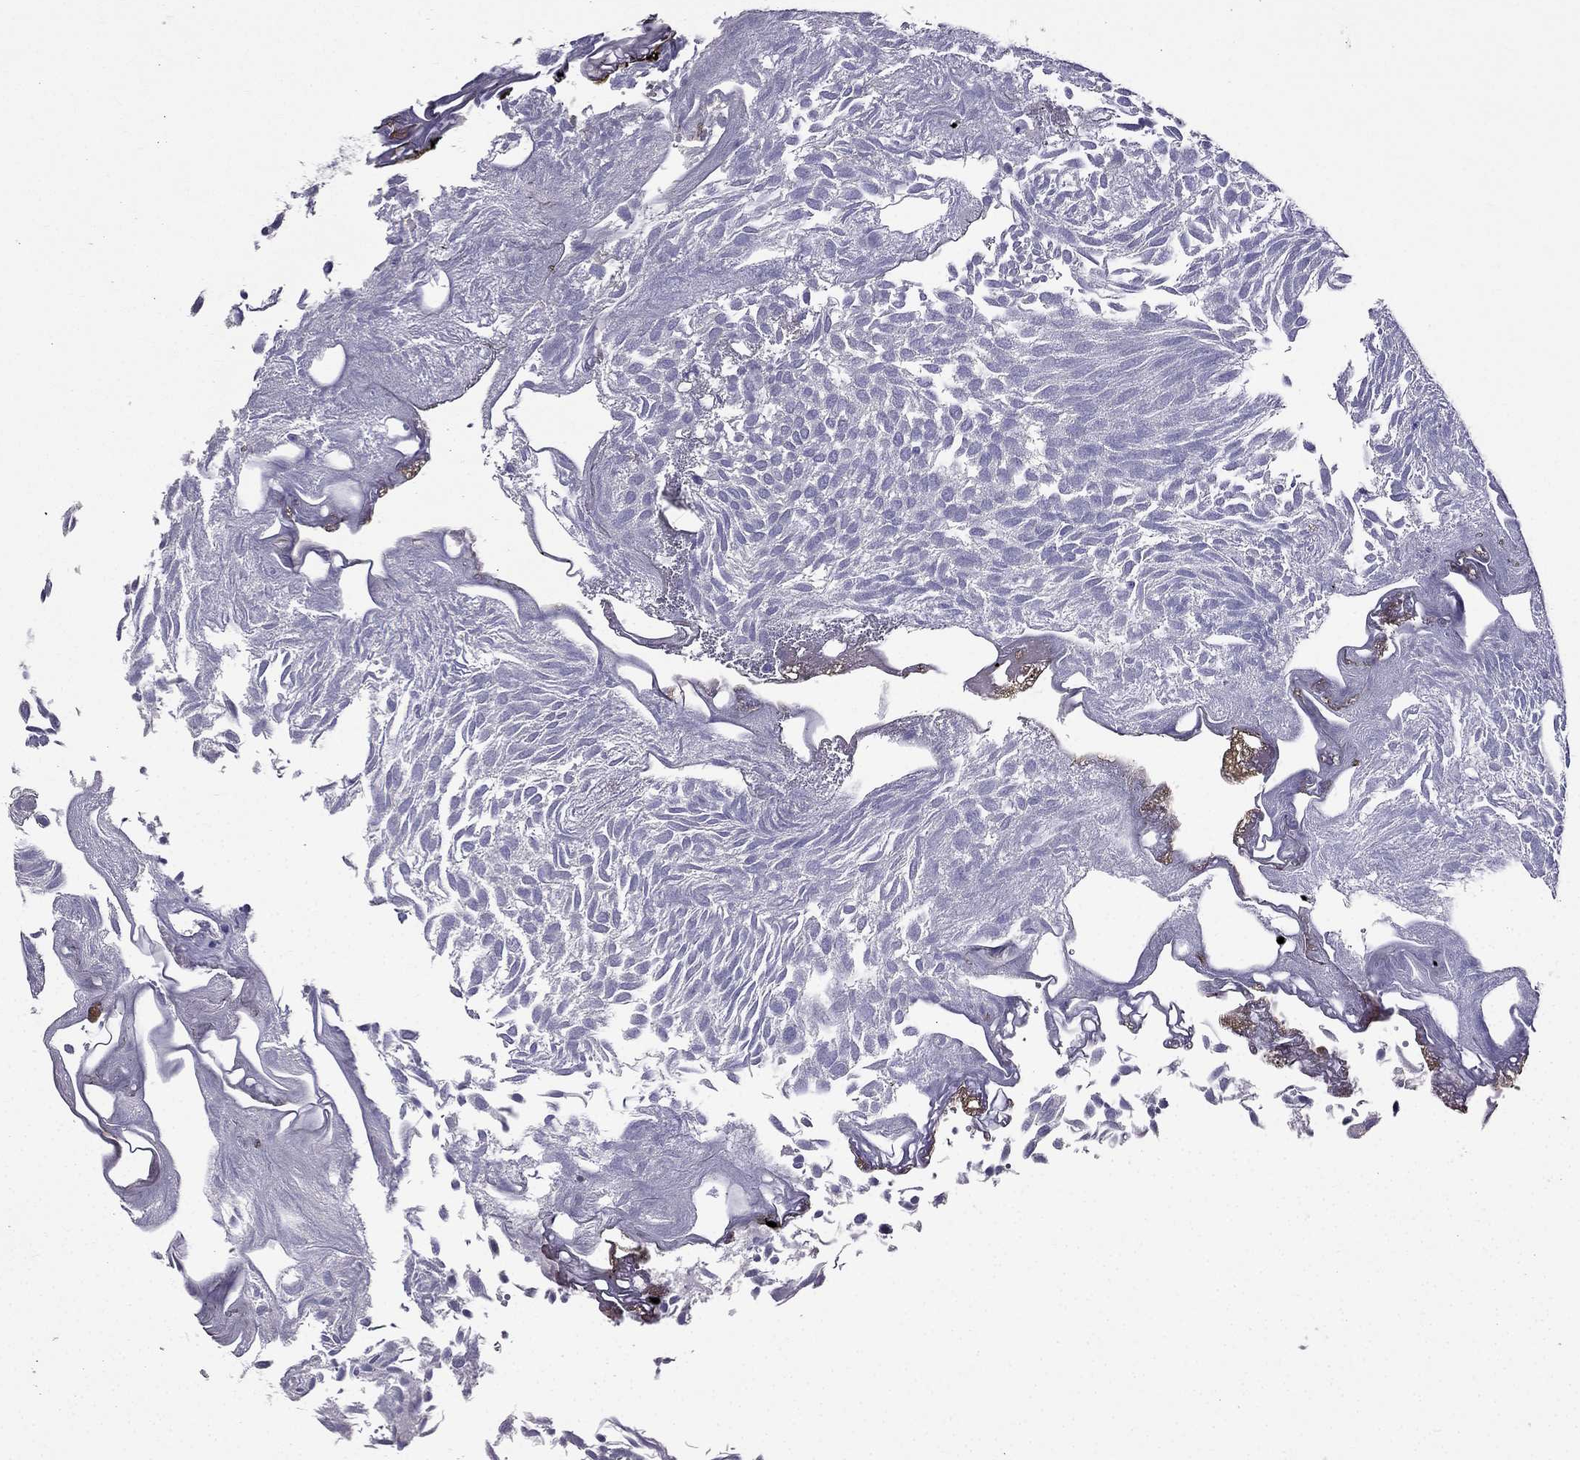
{"staining": {"intensity": "negative", "quantity": "none", "location": "none"}, "tissue": "urothelial cancer", "cell_type": "Tumor cells", "image_type": "cancer", "snomed": [{"axis": "morphology", "description": "Urothelial carcinoma, Low grade"}, {"axis": "topography", "description": "Urinary bladder"}], "caption": "DAB immunohistochemical staining of urothelial cancer shows no significant staining in tumor cells.", "gene": "DUSP15", "patient": {"sex": "male", "age": 52}}